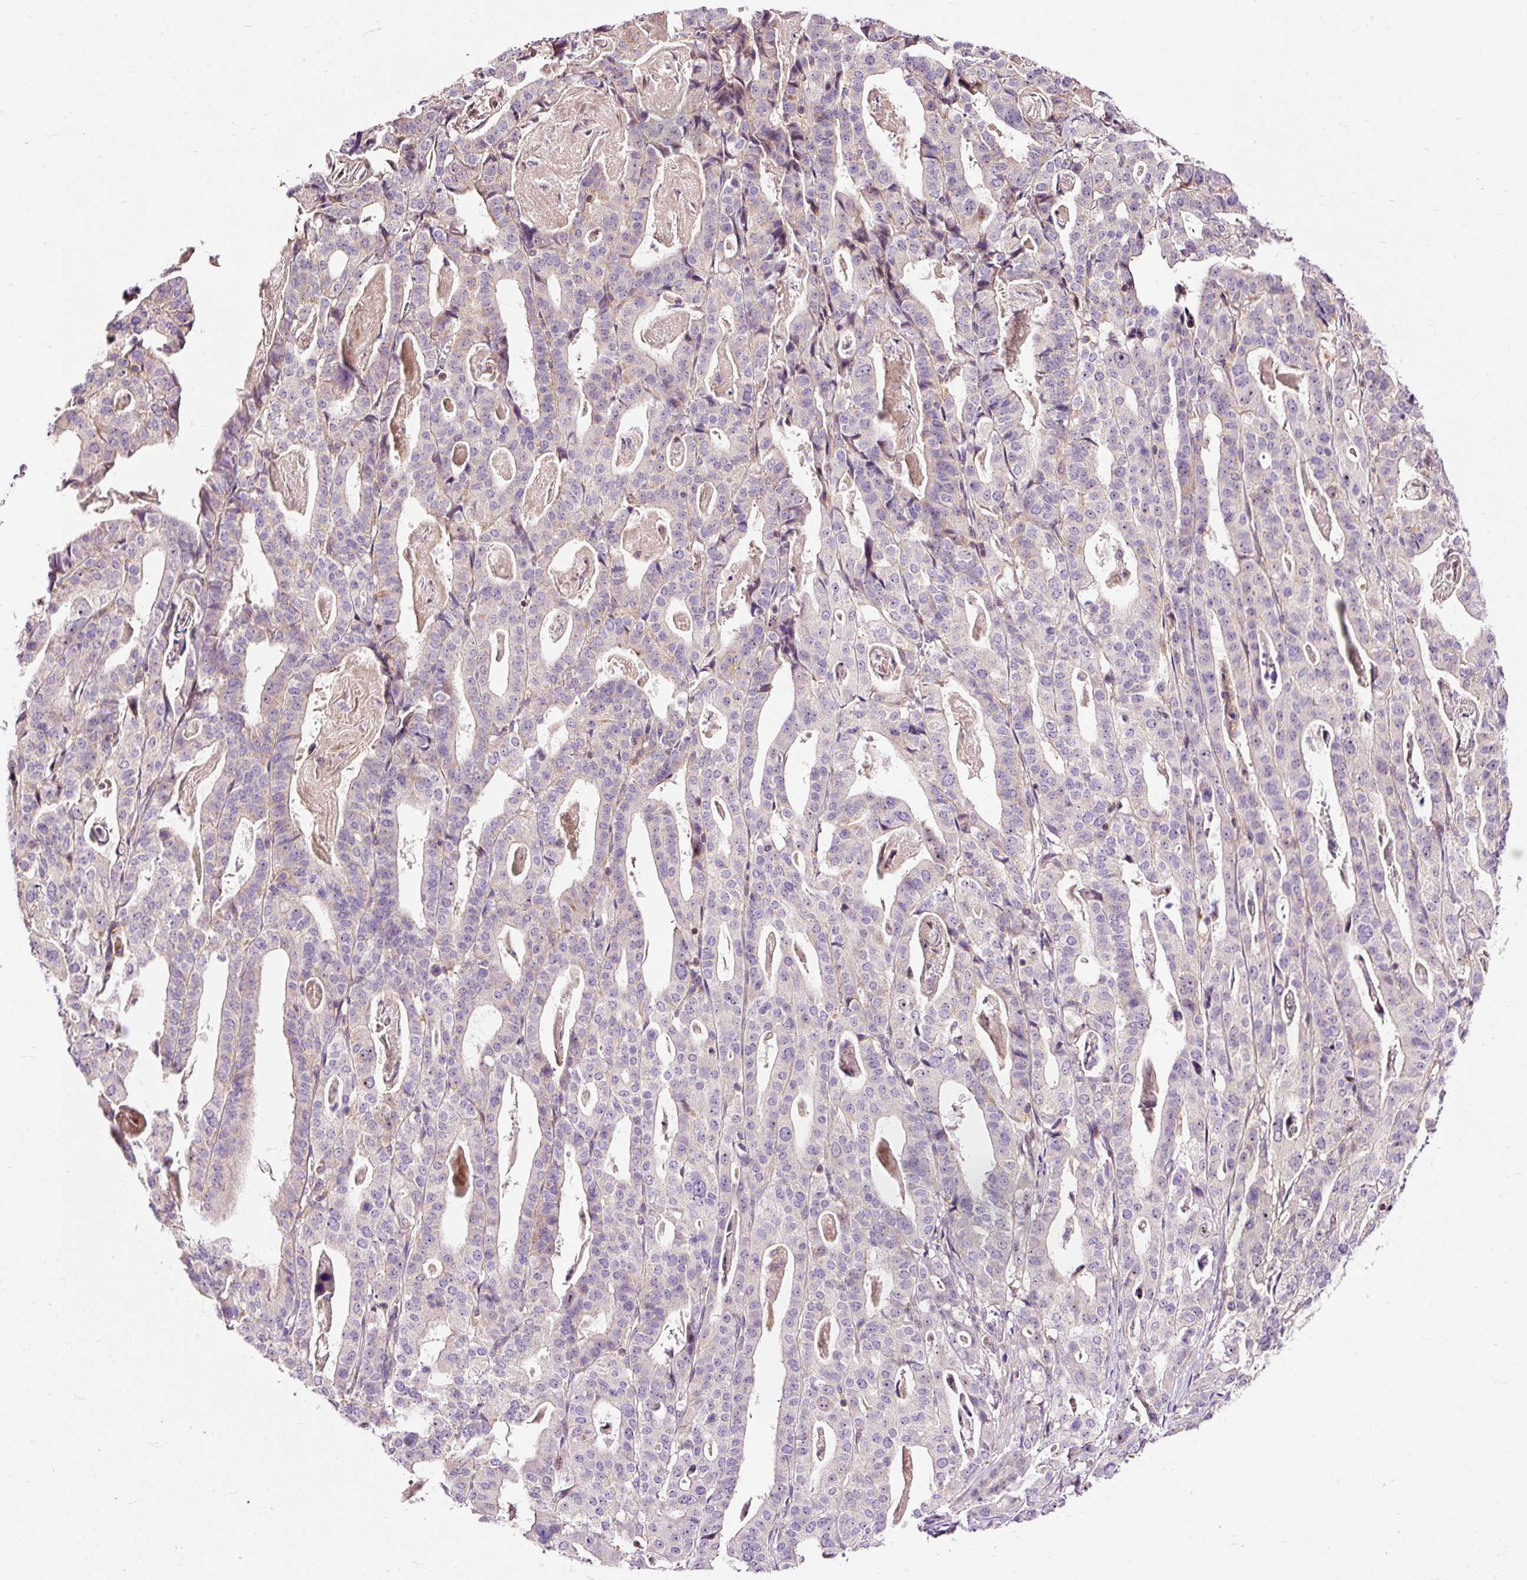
{"staining": {"intensity": "negative", "quantity": "none", "location": "none"}, "tissue": "stomach cancer", "cell_type": "Tumor cells", "image_type": "cancer", "snomed": [{"axis": "morphology", "description": "Adenocarcinoma, NOS"}, {"axis": "topography", "description": "Stomach"}], "caption": "Human stomach cancer stained for a protein using immunohistochemistry (IHC) displays no positivity in tumor cells.", "gene": "BOLA3", "patient": {"sex": "male", "age": 48}}